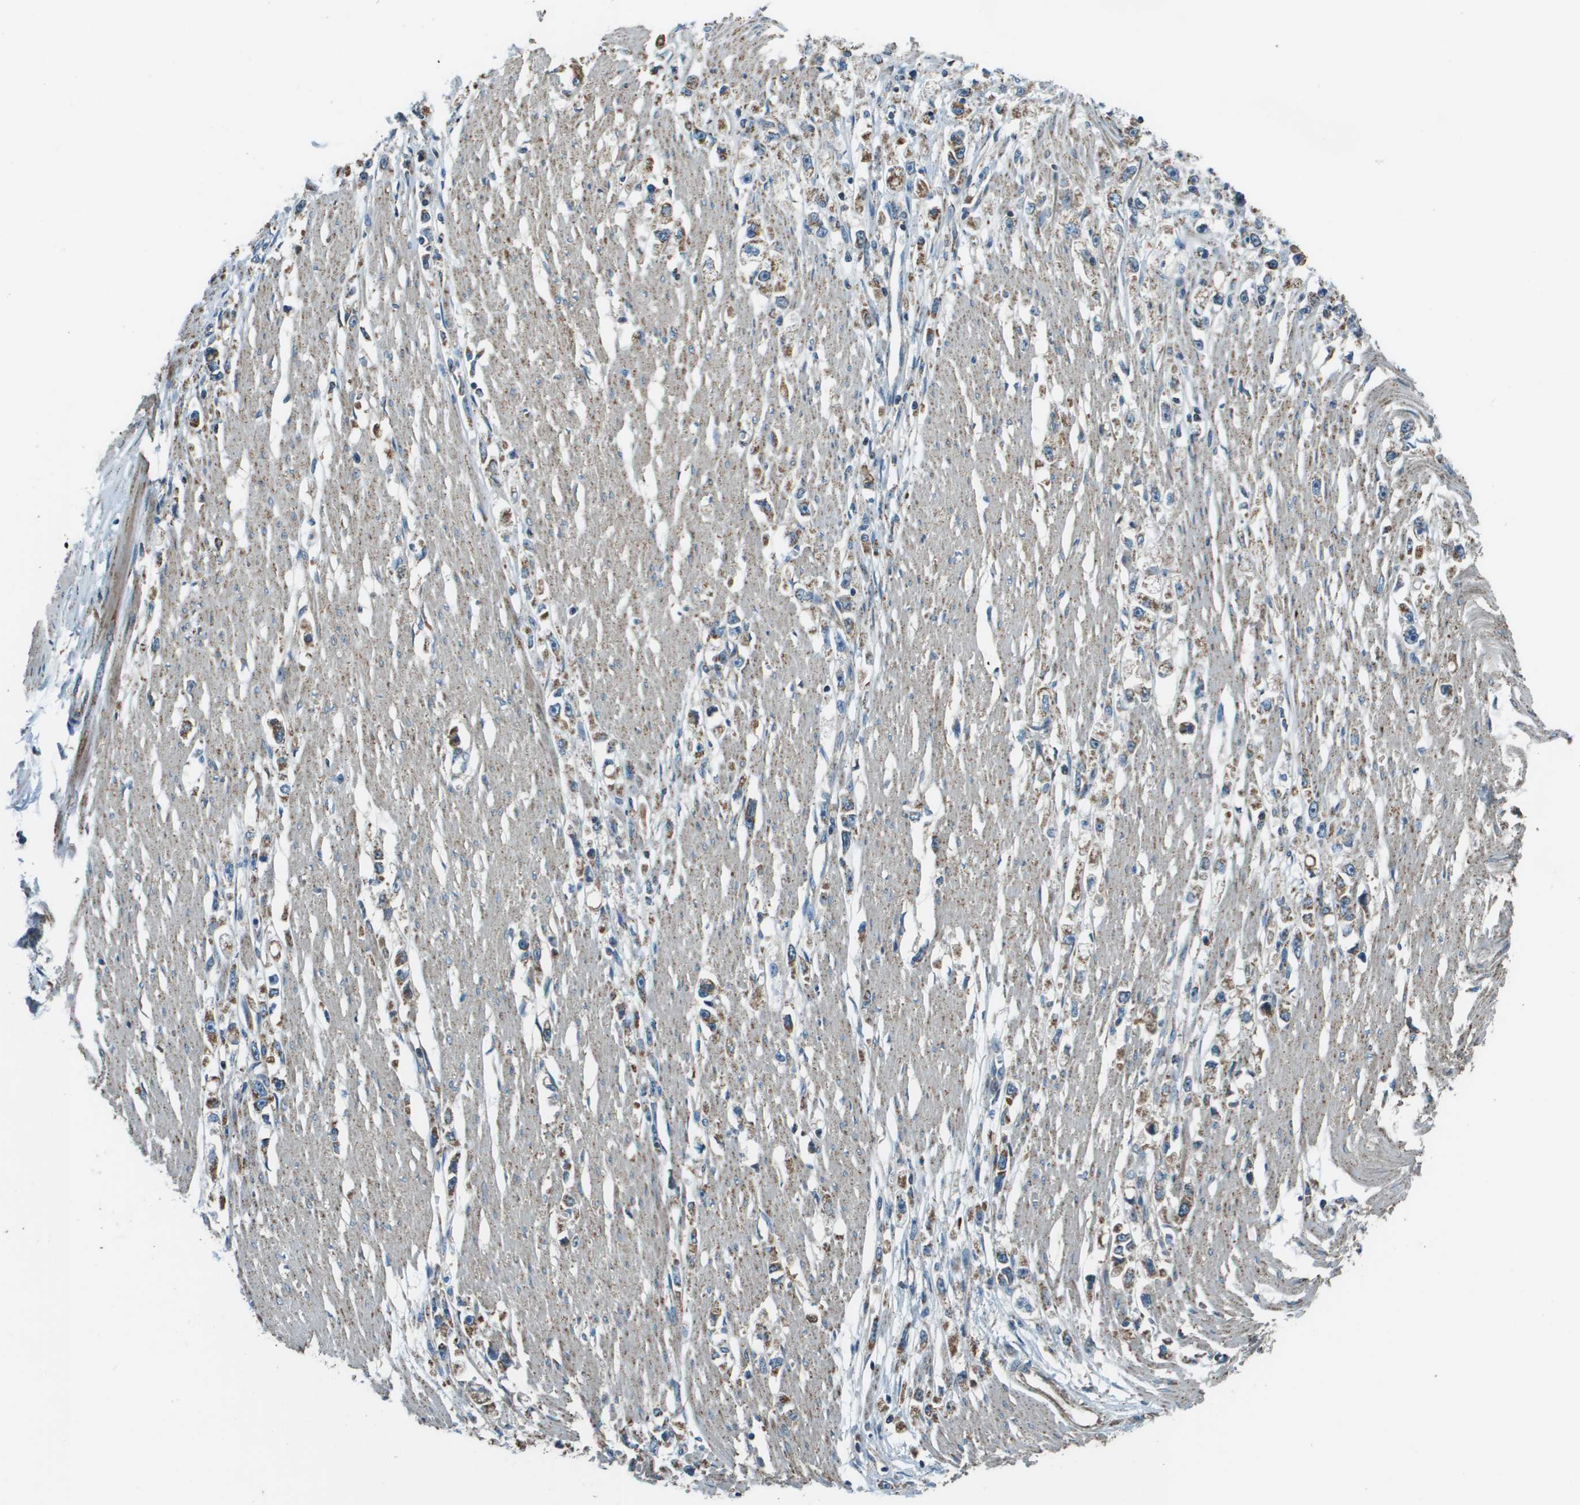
{"staining": {"intensity": "weak", "quantity": "<25%", "location": "cytoplasmic/membranous"}, "tissue": "stomach cancer", "cell_type": "Tumor cells", "image_type": "cancer", "snomed": [{"axis": "morphology", "description": "Adenocarcinoma, NOS"}, {"axis": "topography", "description": "Stomach"}], "caption": "A high-resolution image shows IHC staining of adenocarcinoma (stomach), which reveals no significant staining in tumor cells.", "gene": "TMEM51", "patient": {"sex": "female", "age": 59}}